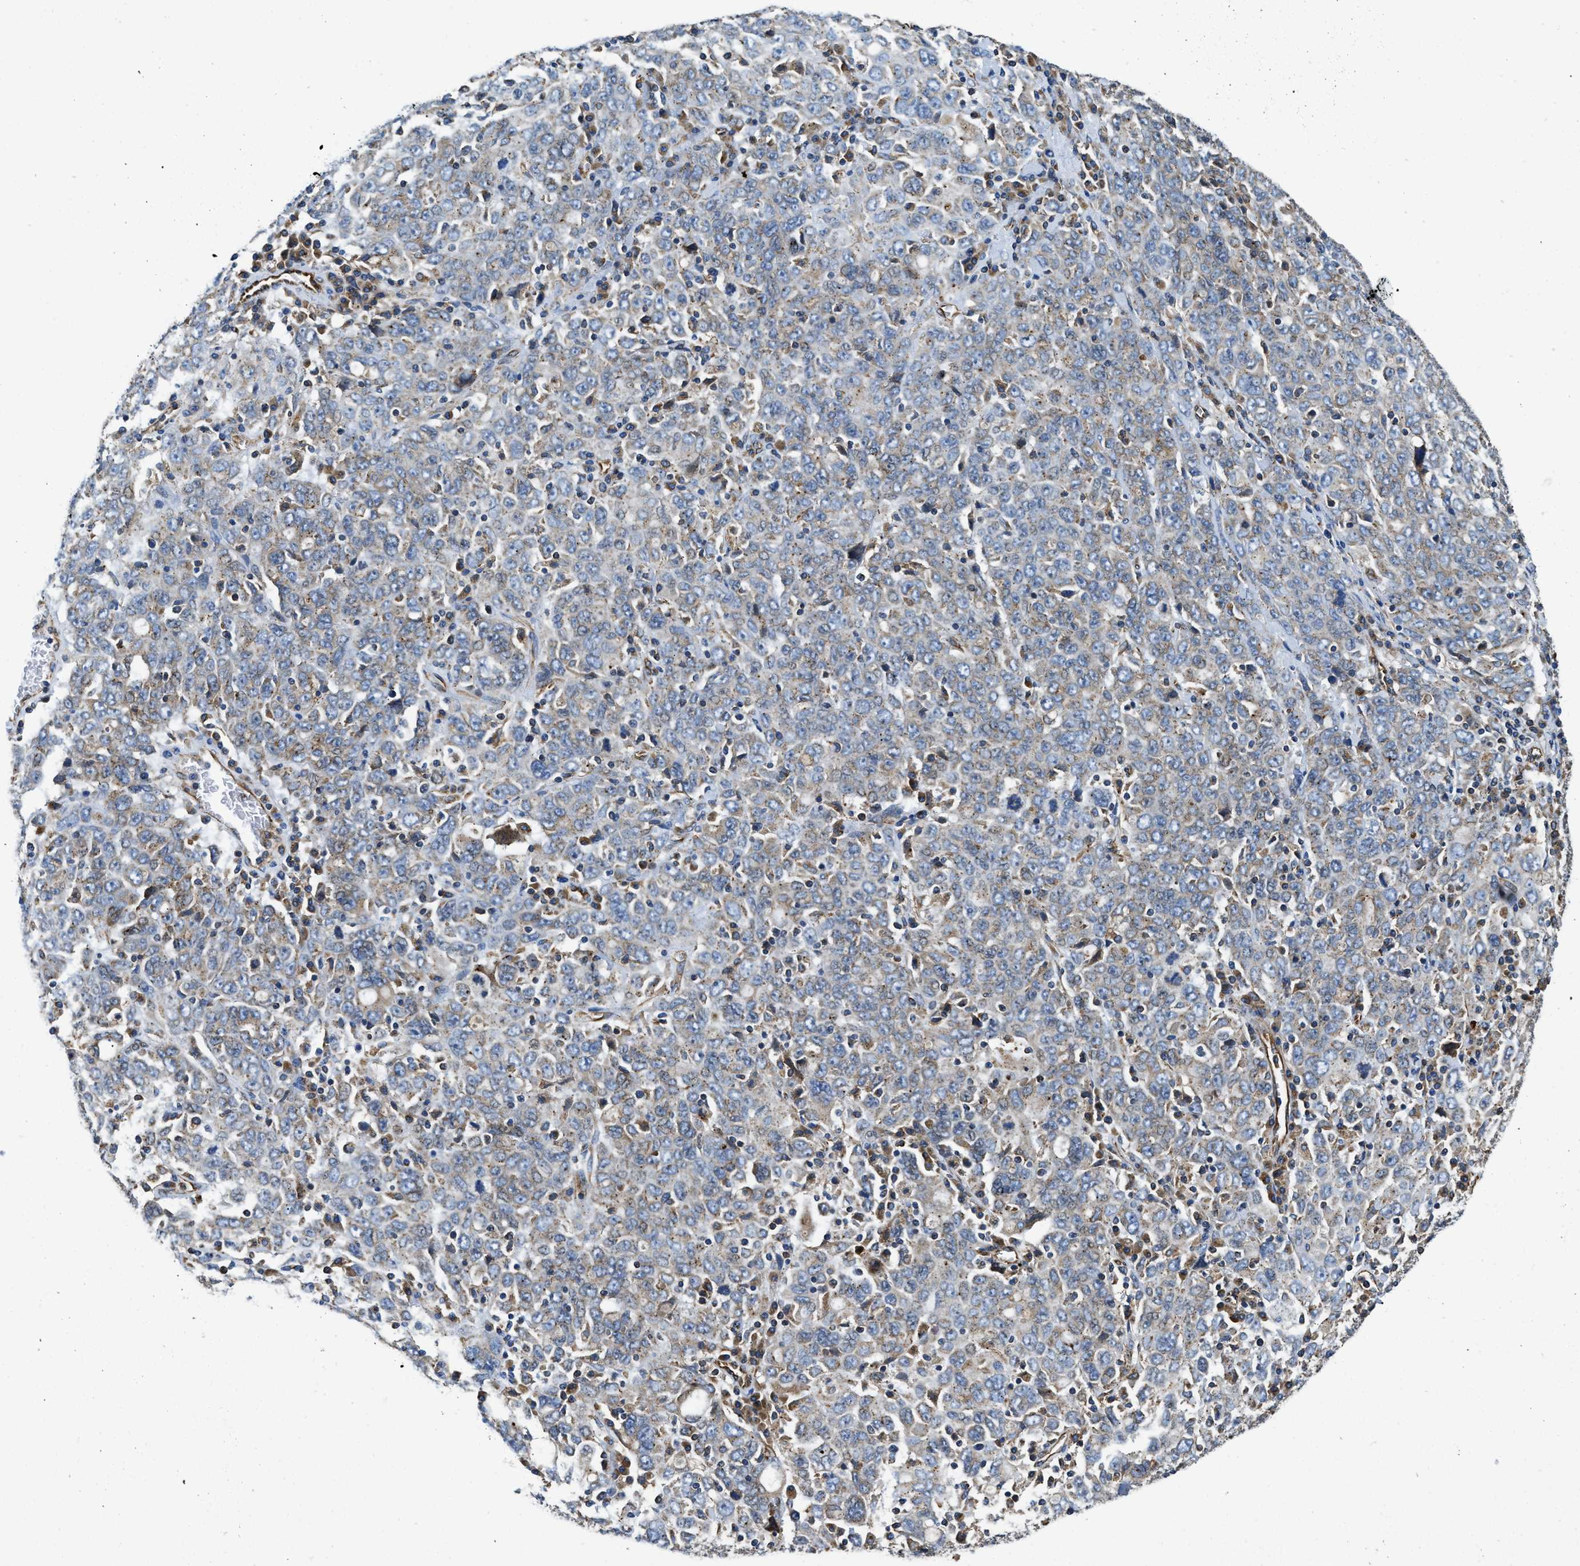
{"staining": {"intensity": "weak", "quantity": "<25%", "location": "cytoplasmic/membranous"}, "tissue": "ovarian cancer", "cell_type": "Tumor cells", "image_type": "cancer", "snomed": [{"axis": "morphology", "description": "Carcinoma, endometroid"}, {"axis": "topography", "description": "Ovary"}], "caption": "A micrograph of human ovarian endometroid carcinoma is negative for staining in tumor cells.", "gene": "HSD17B12", "patient": {"sex": "female", "age": 62}}